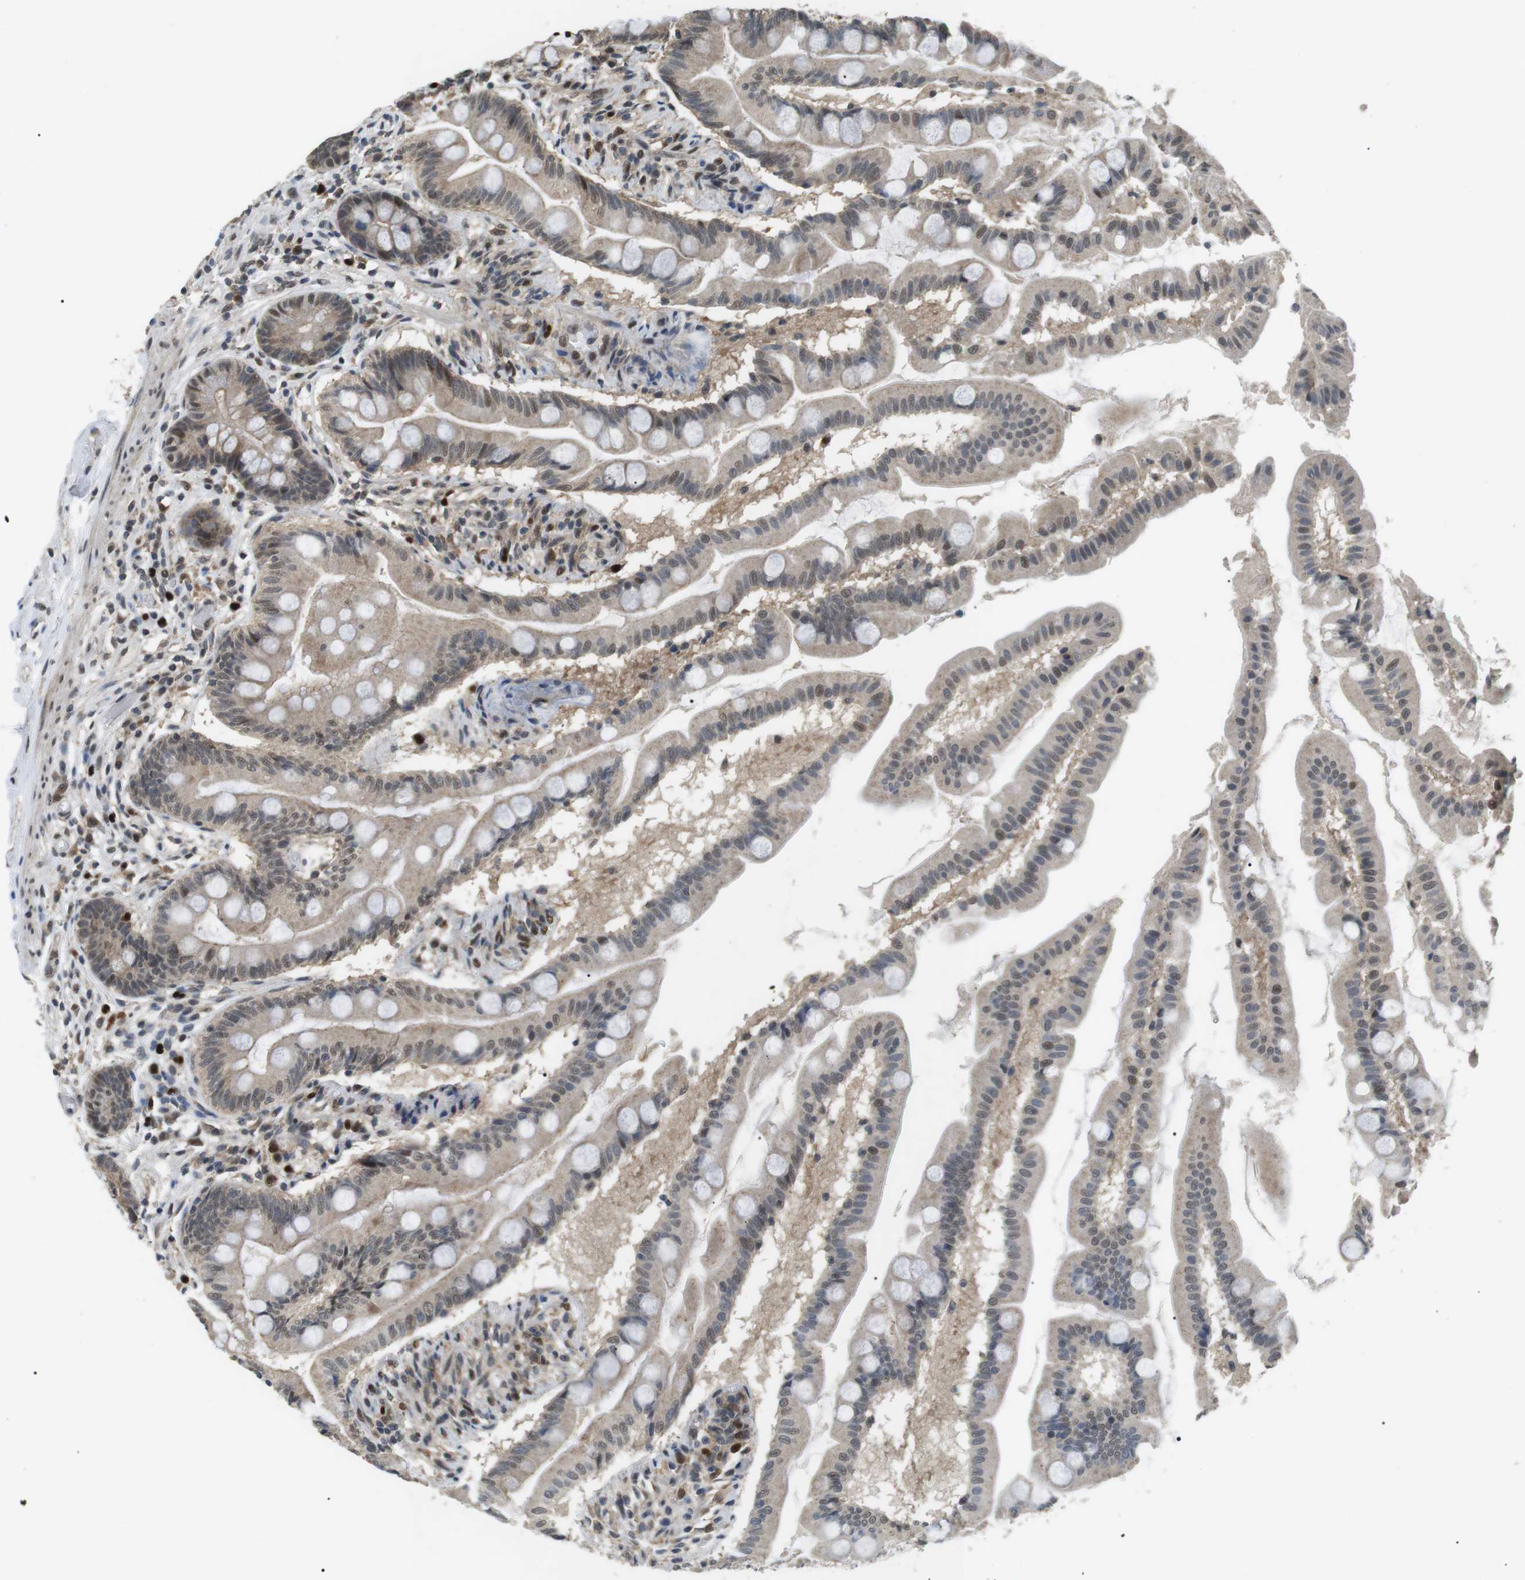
{"staining": {"intensity": "moderate", "quantity": ">75%", "location": "cytoplasmic/membranous,nuclear"}, "tissue": "small intestine", "cell_type": "Glandular cells", "image_type": "normal", "snomed": [{"axis": "morphology", "description": "Normal tissue, NOS"}, {"axis": "topography", "description": "Small intestine"}], "caption": "Glandular cells demonstrate medium levels of moderate cytoplasmic/membranous,nuclear positivity in about >75% of cells in unremarkable human small intestine. (Brightfield microscopy of DAB IHC at high magnification).", "gene": "ORAI3", "patient": {"sex": "female", "age": 56}}